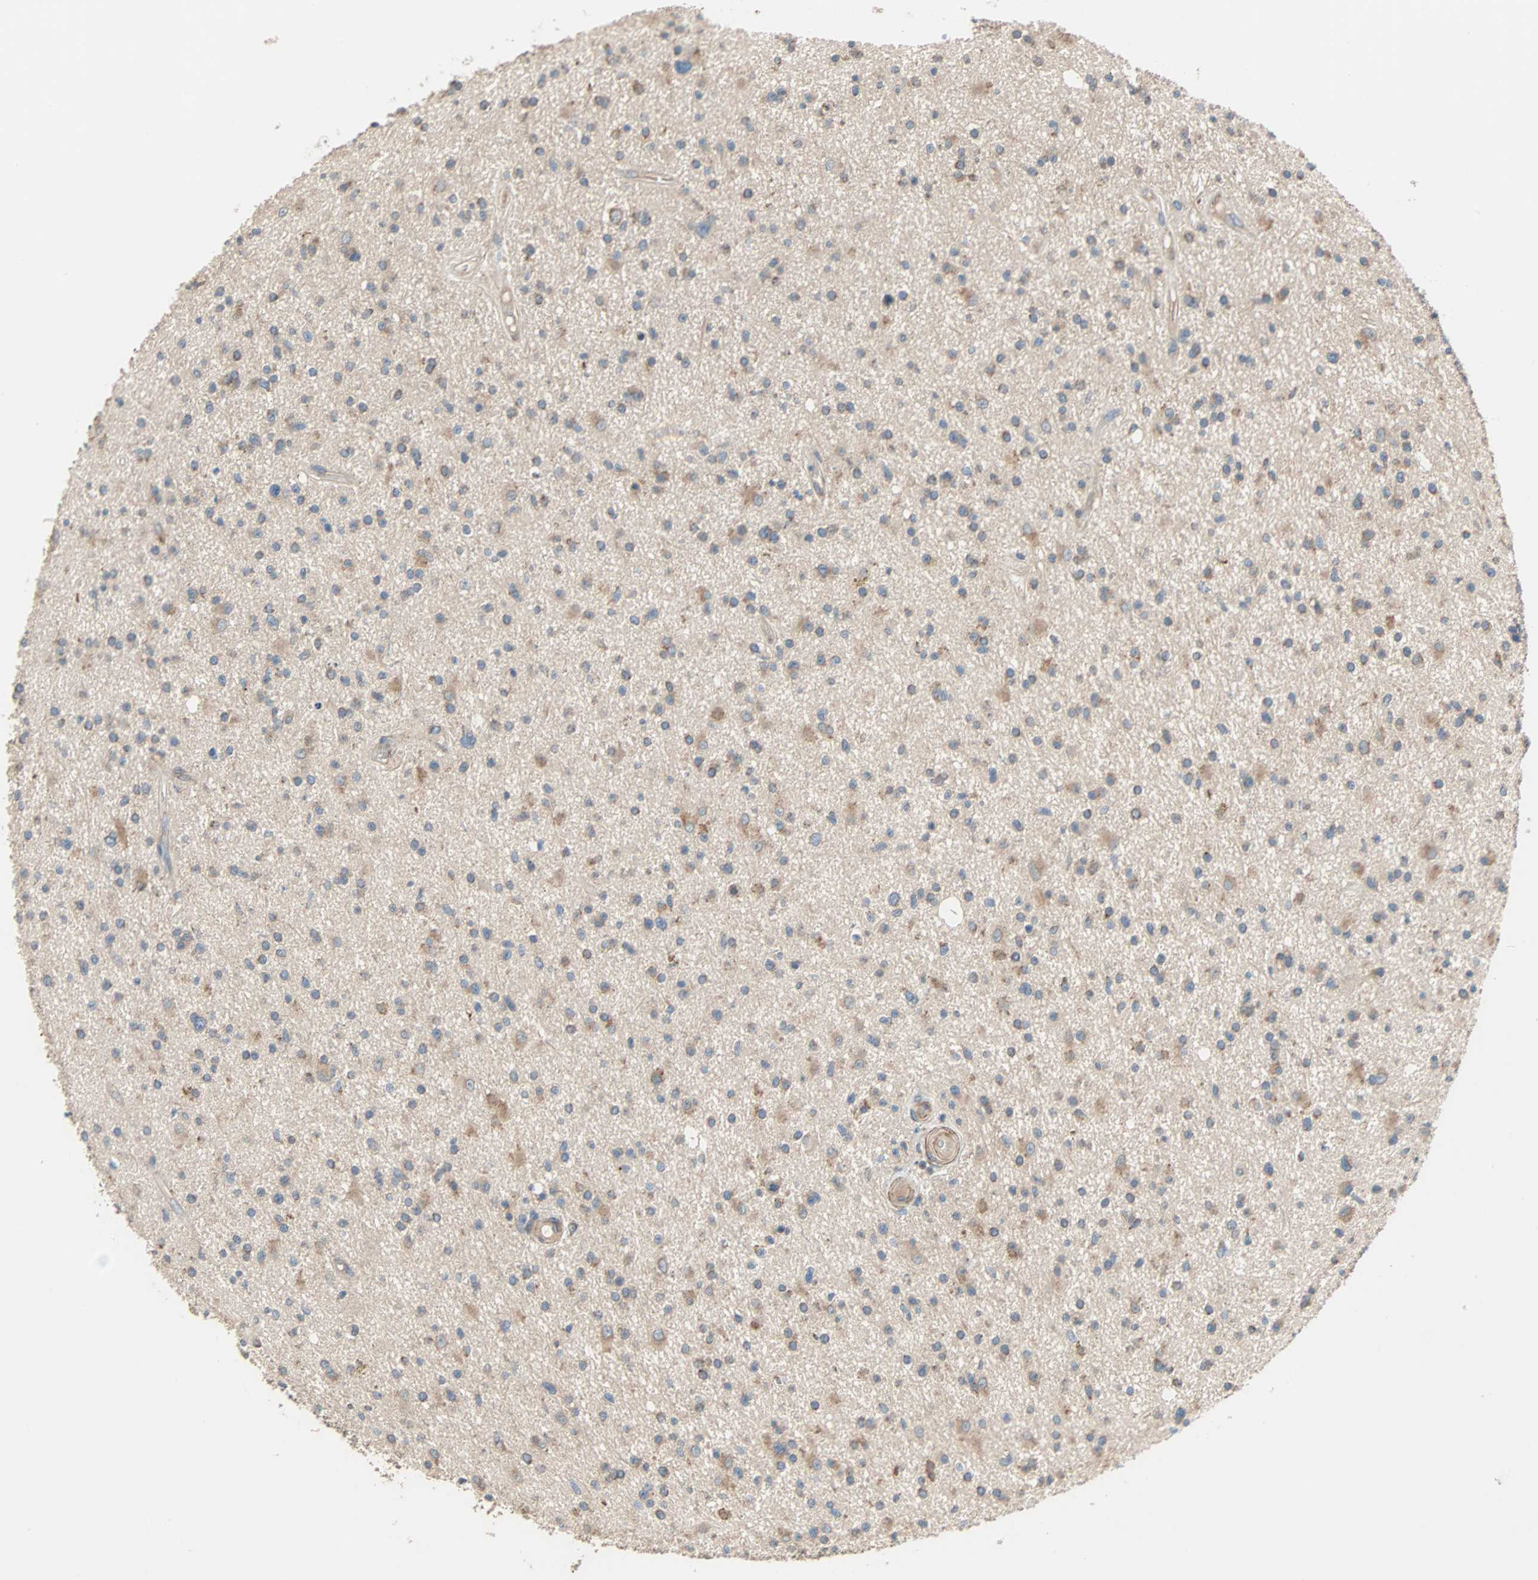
{"staining": {"intensity": "moderate", "quantity": "25%-75%", "location": "cytoplasmic/membranous"}, "tissue": "glioma", "cell_type": "Tumor cells", "image_type": "cancer", "snomed": [{"axis": "morphology", "description": "Glioma, malignant, High grade"}, {"axis": "topography", "description": "Brain"}], "caption": "IHC histopathology image of neoplastic tissue: glioma stained using immunohistochemistry (IHC) shows medium levels of moderate protein expression localized specifically in the cytoplasmic/membranous of tumor cells, appearing as a cytoplasmic/membranous brown color.", "gene": "XYLT1", "patient": {"sex": "male", "age": 33}}